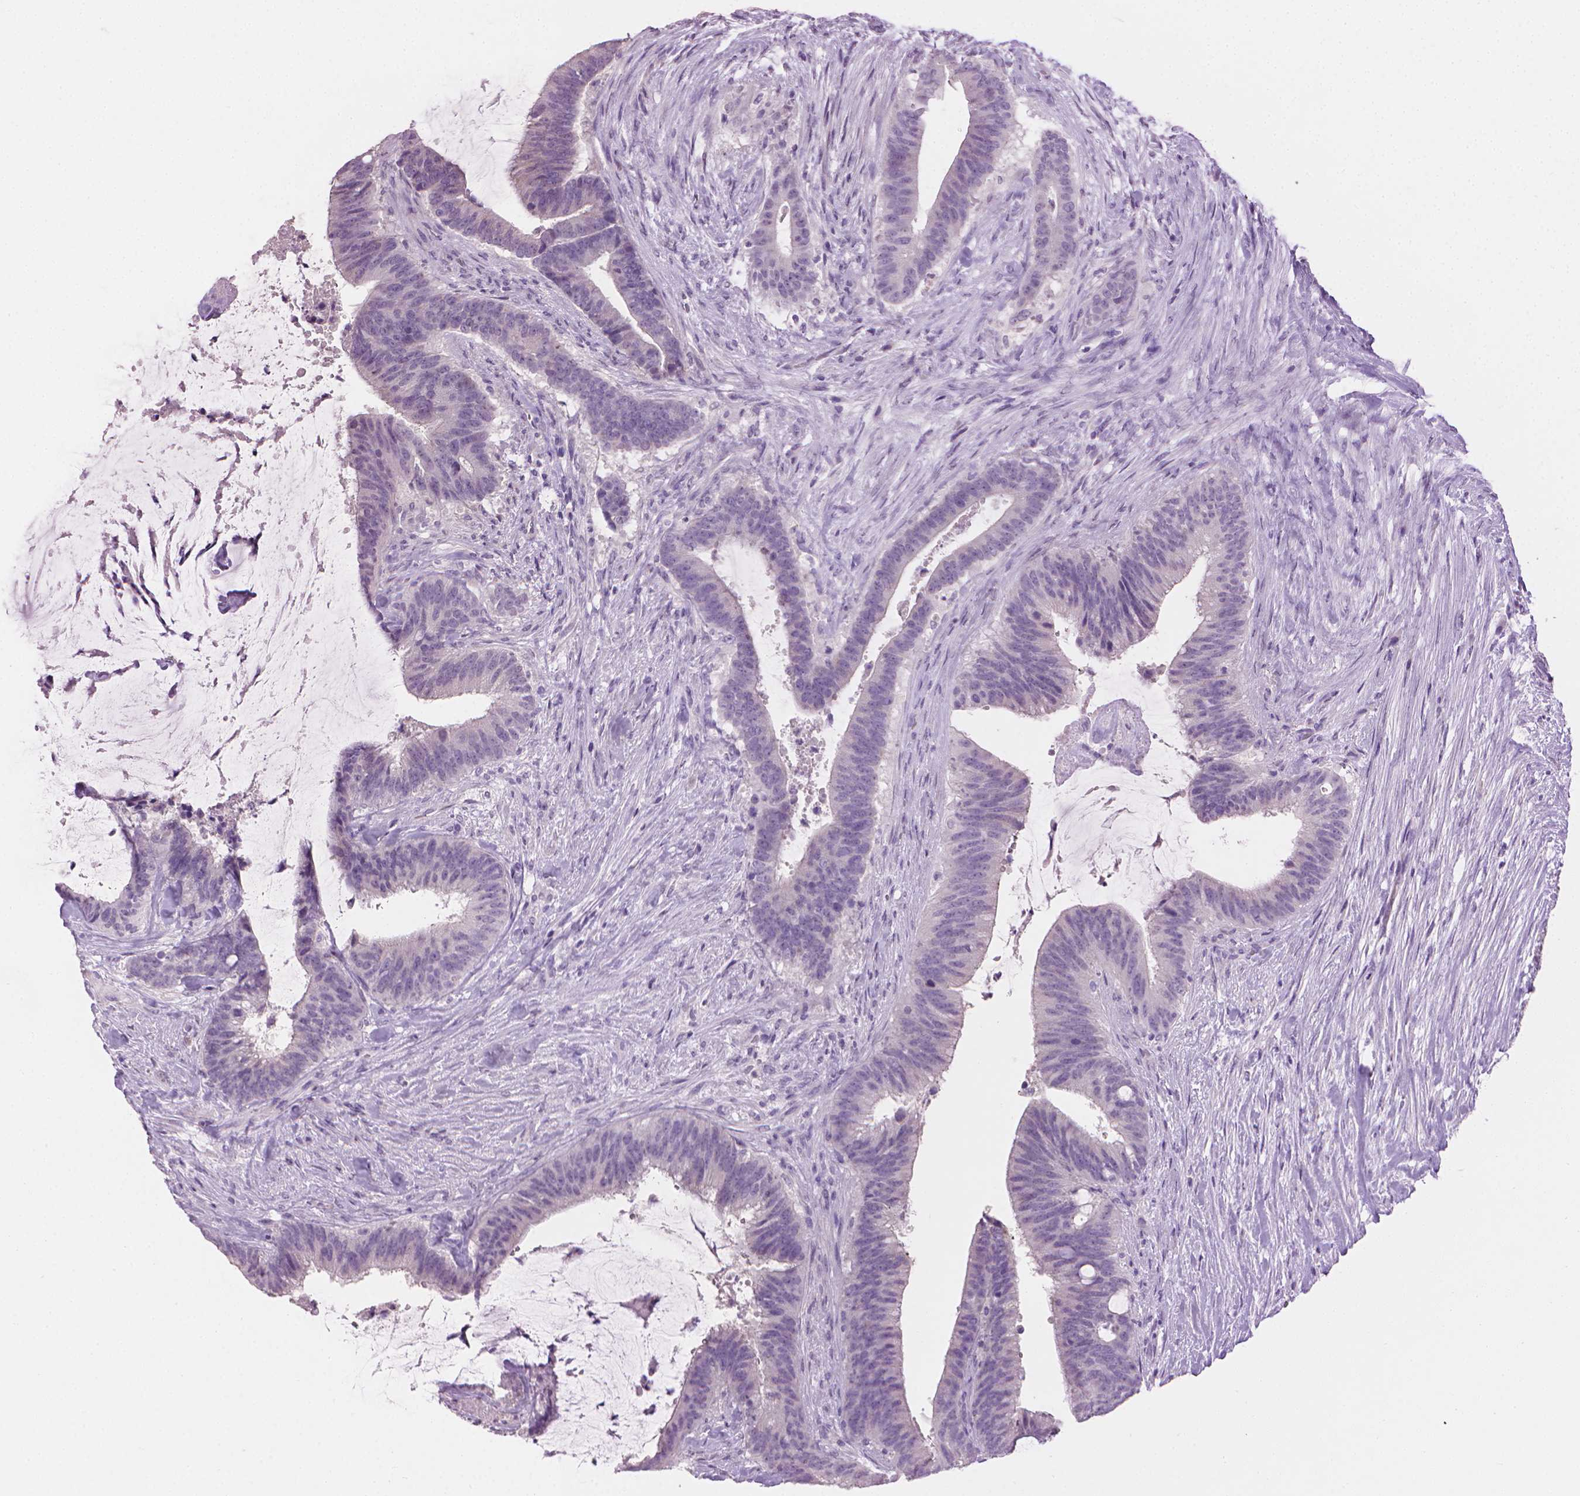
{"staining": {"intensity": "negative", "quantity": "none", "location": "none"}, "tissue": "colorectal cancer", "cell_type": "Tumor cells", "image_type": "cancer", "snomed": [{"axis": "morphology", "description": "Adenocarcinoma, NOS"}, {"axis": "topography", "description": "Colon"}], "caption": "An image of colorectal cancer (adenocarcinoma) stained for a protein shows no brown staining in tumor cells.", "gene": "MLANA", "patient": {"sex": "female", "age": 43}}